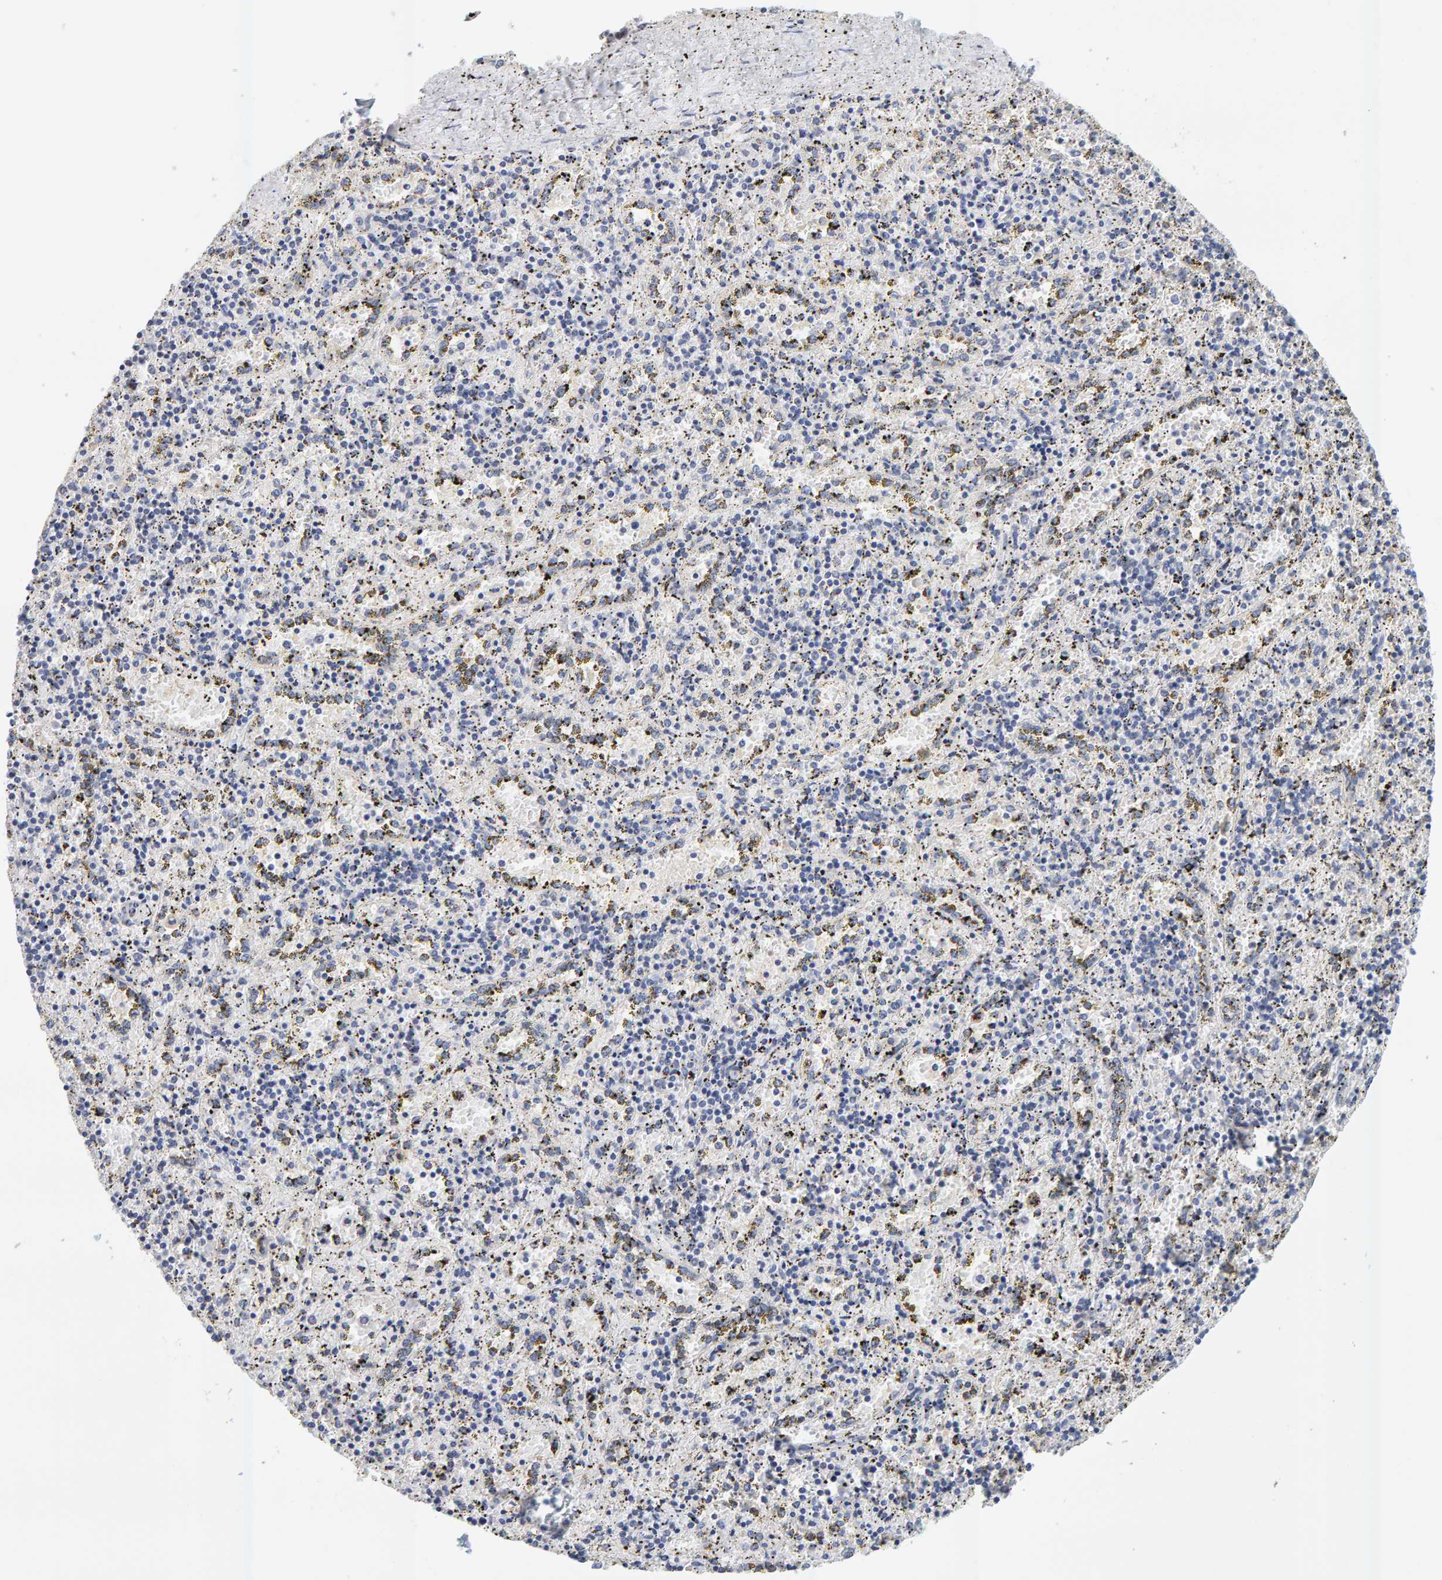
{"staining": {"intensity": "negative", "quantity": "none", "location": "none"}, "tissue": "spleen", "cell_type": "Cells in red pulp", "image_type": "normal", "snomed": [{"axis": "morphology", "description": "Normal tissue, NOS"}, {"axis": "topography", "description": "Spleen"}], "caption": "Cells in red pulp are negative for protein expression in unremarkable human spleen. Brightfield microscopy of immunohistochemistry (IHC) stained with DAB (brown) and hematoxylin (blue), captured at high magnification.", "gene": "SGPL1", "patient": {"sex": "male", "age": 11}}